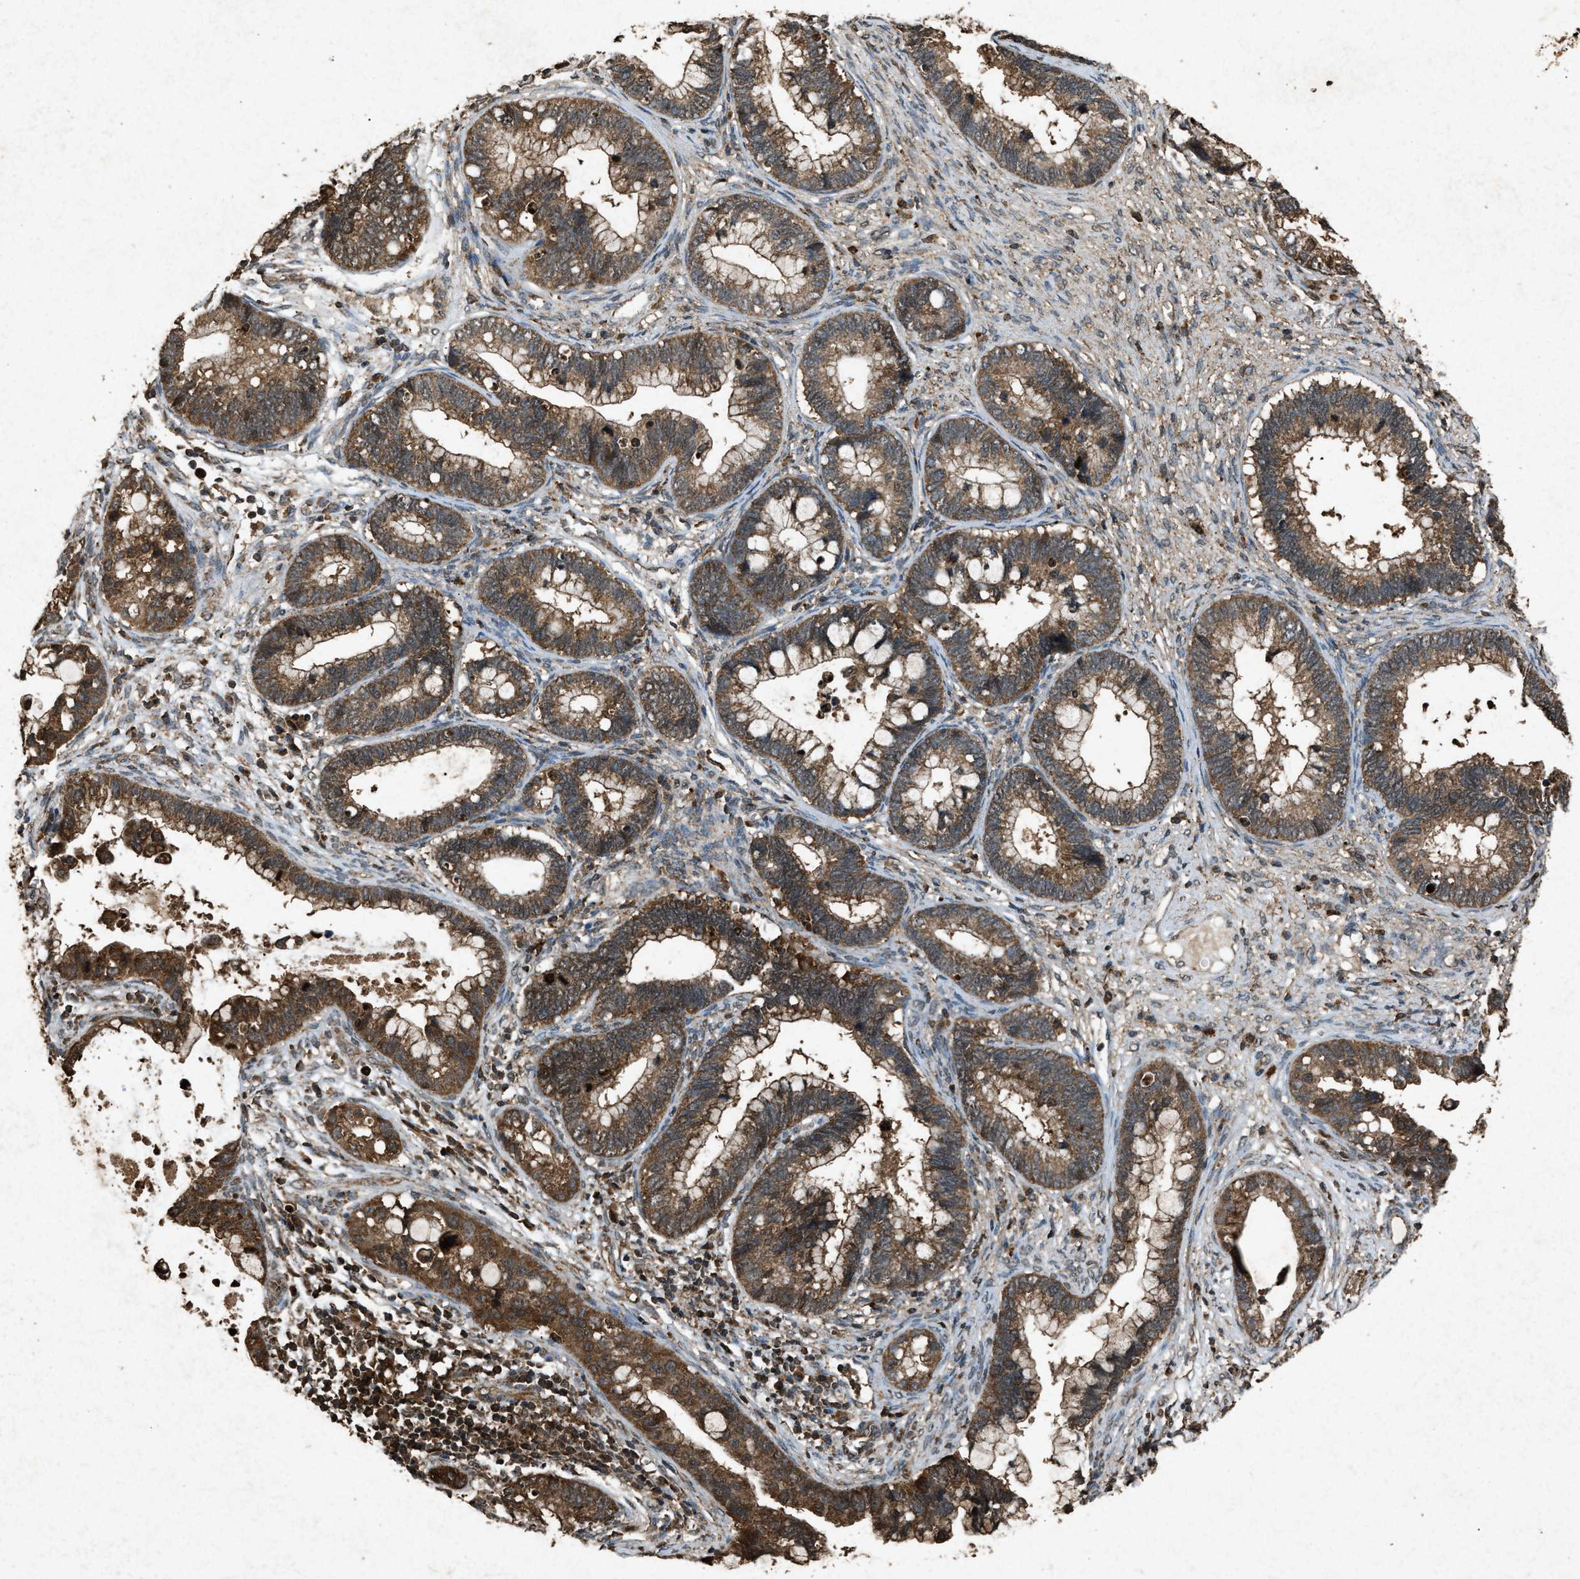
{"staining": {"intensity": "strong", "quantity": ">75%", "location": "cytoplasmic/membranous"}, "tissue": "cervical cancer", "cell_type": "Tumor cells", "image_type": "cancer", "snomed": [{"axis": "morphology", "description": "Adenocarcinoma, NOS"}, {"axis": "topography", "description": "Cervix"}], "caption": "This is a photomicrograph of IHC staining of cervical adenocarcinoma, which shows strong positivity in the cytoplasmic/membranous of tumor cells.", "gene": "OAS1", "patient": {"sex": "female", "age": 44}}